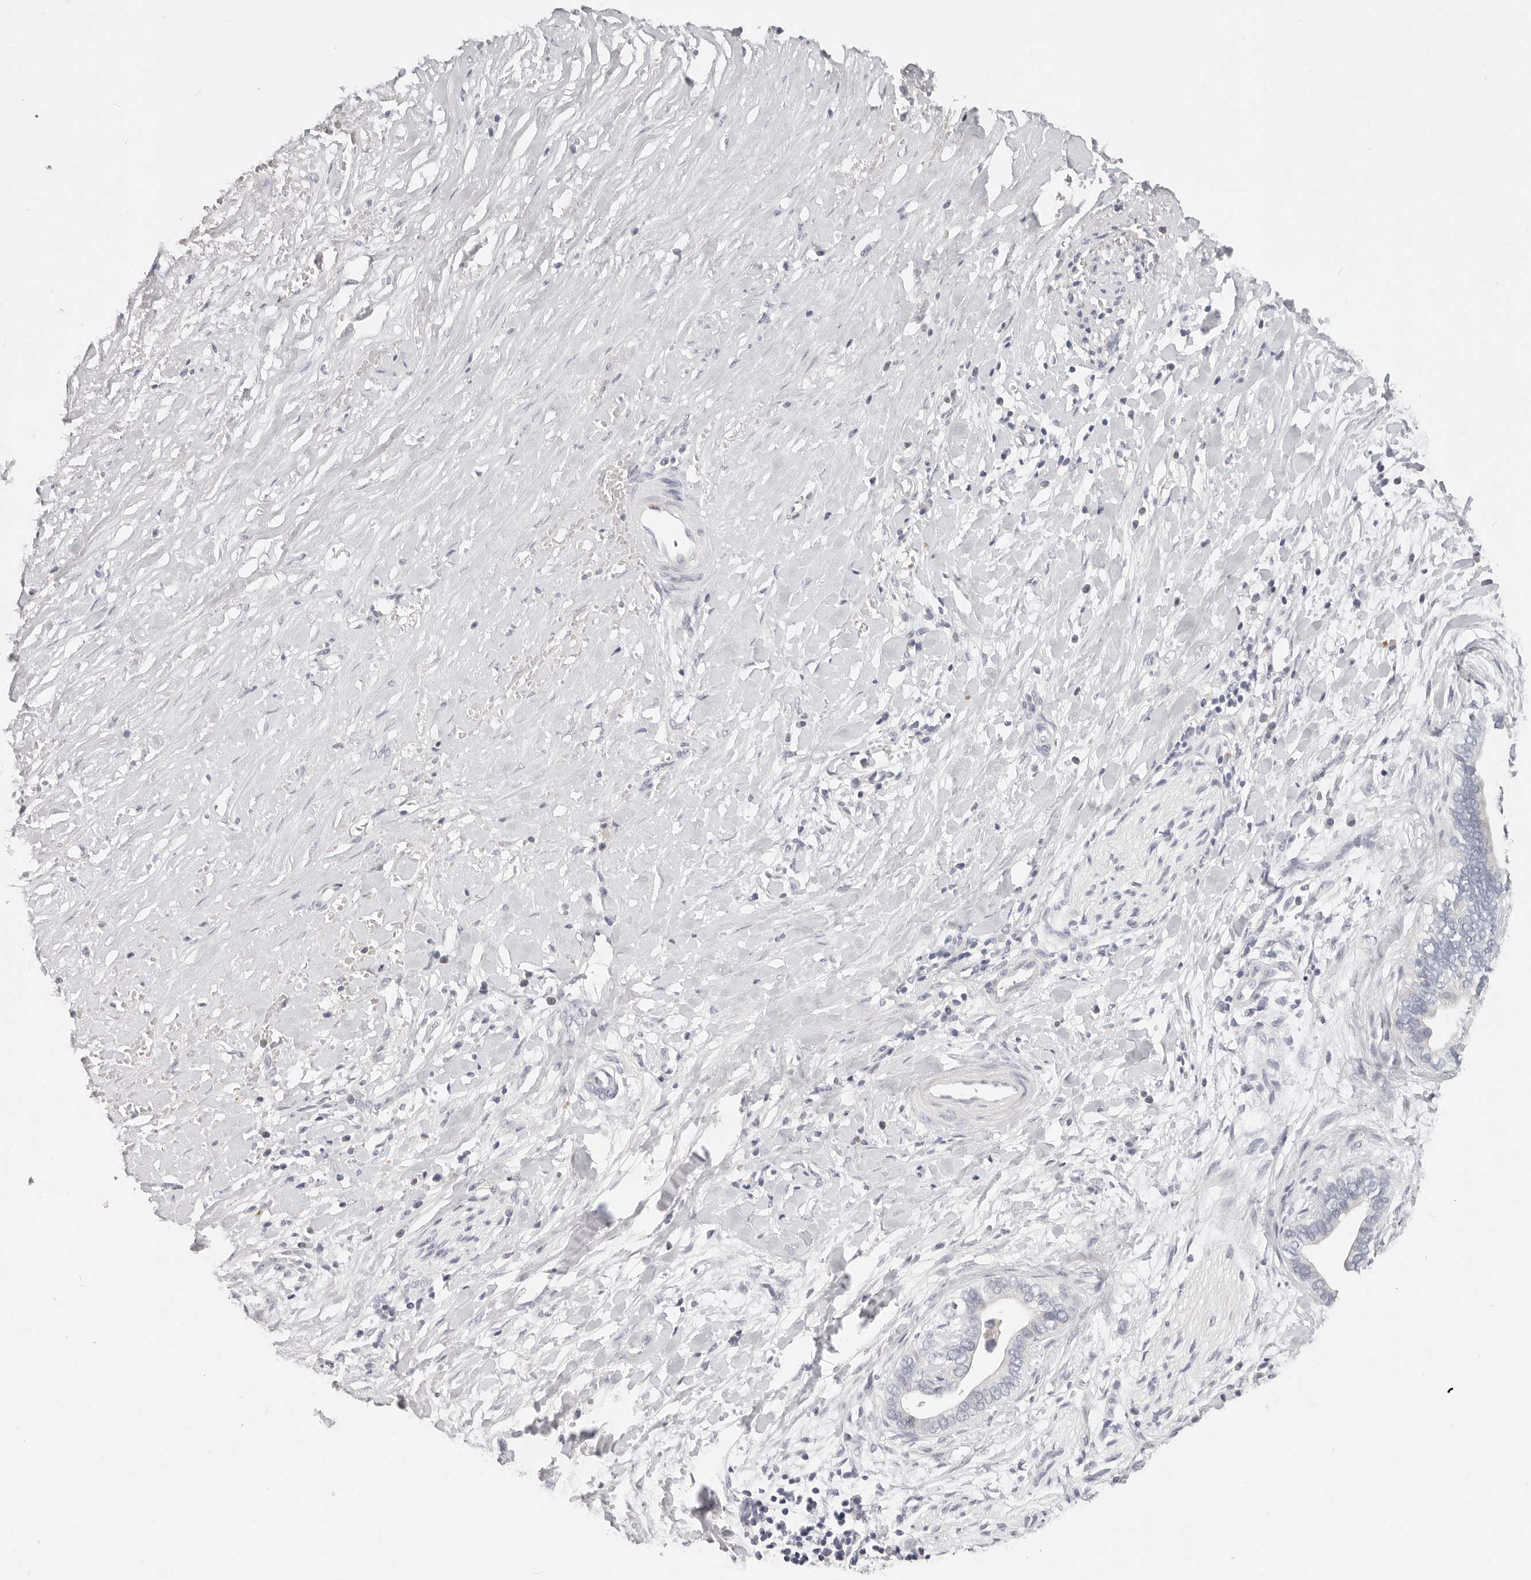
{"staining": {"intensity": "negative", "quantity": "none", "location": "none"}, "tissue": "liver cancer", "cell_type": "Tumor cells", "image_type": "cancer", "snomed": [{"axis": "morphology", "description": "Cholangiocarcinoma"}, {"axis": "topography", "description": "Liver"}], "caption": "Tumor cells show no significant positivity in cholangiocarcinoma (liver).", "gene": "TMEM63B", "patient": {"sex": "female", "age": 79}}